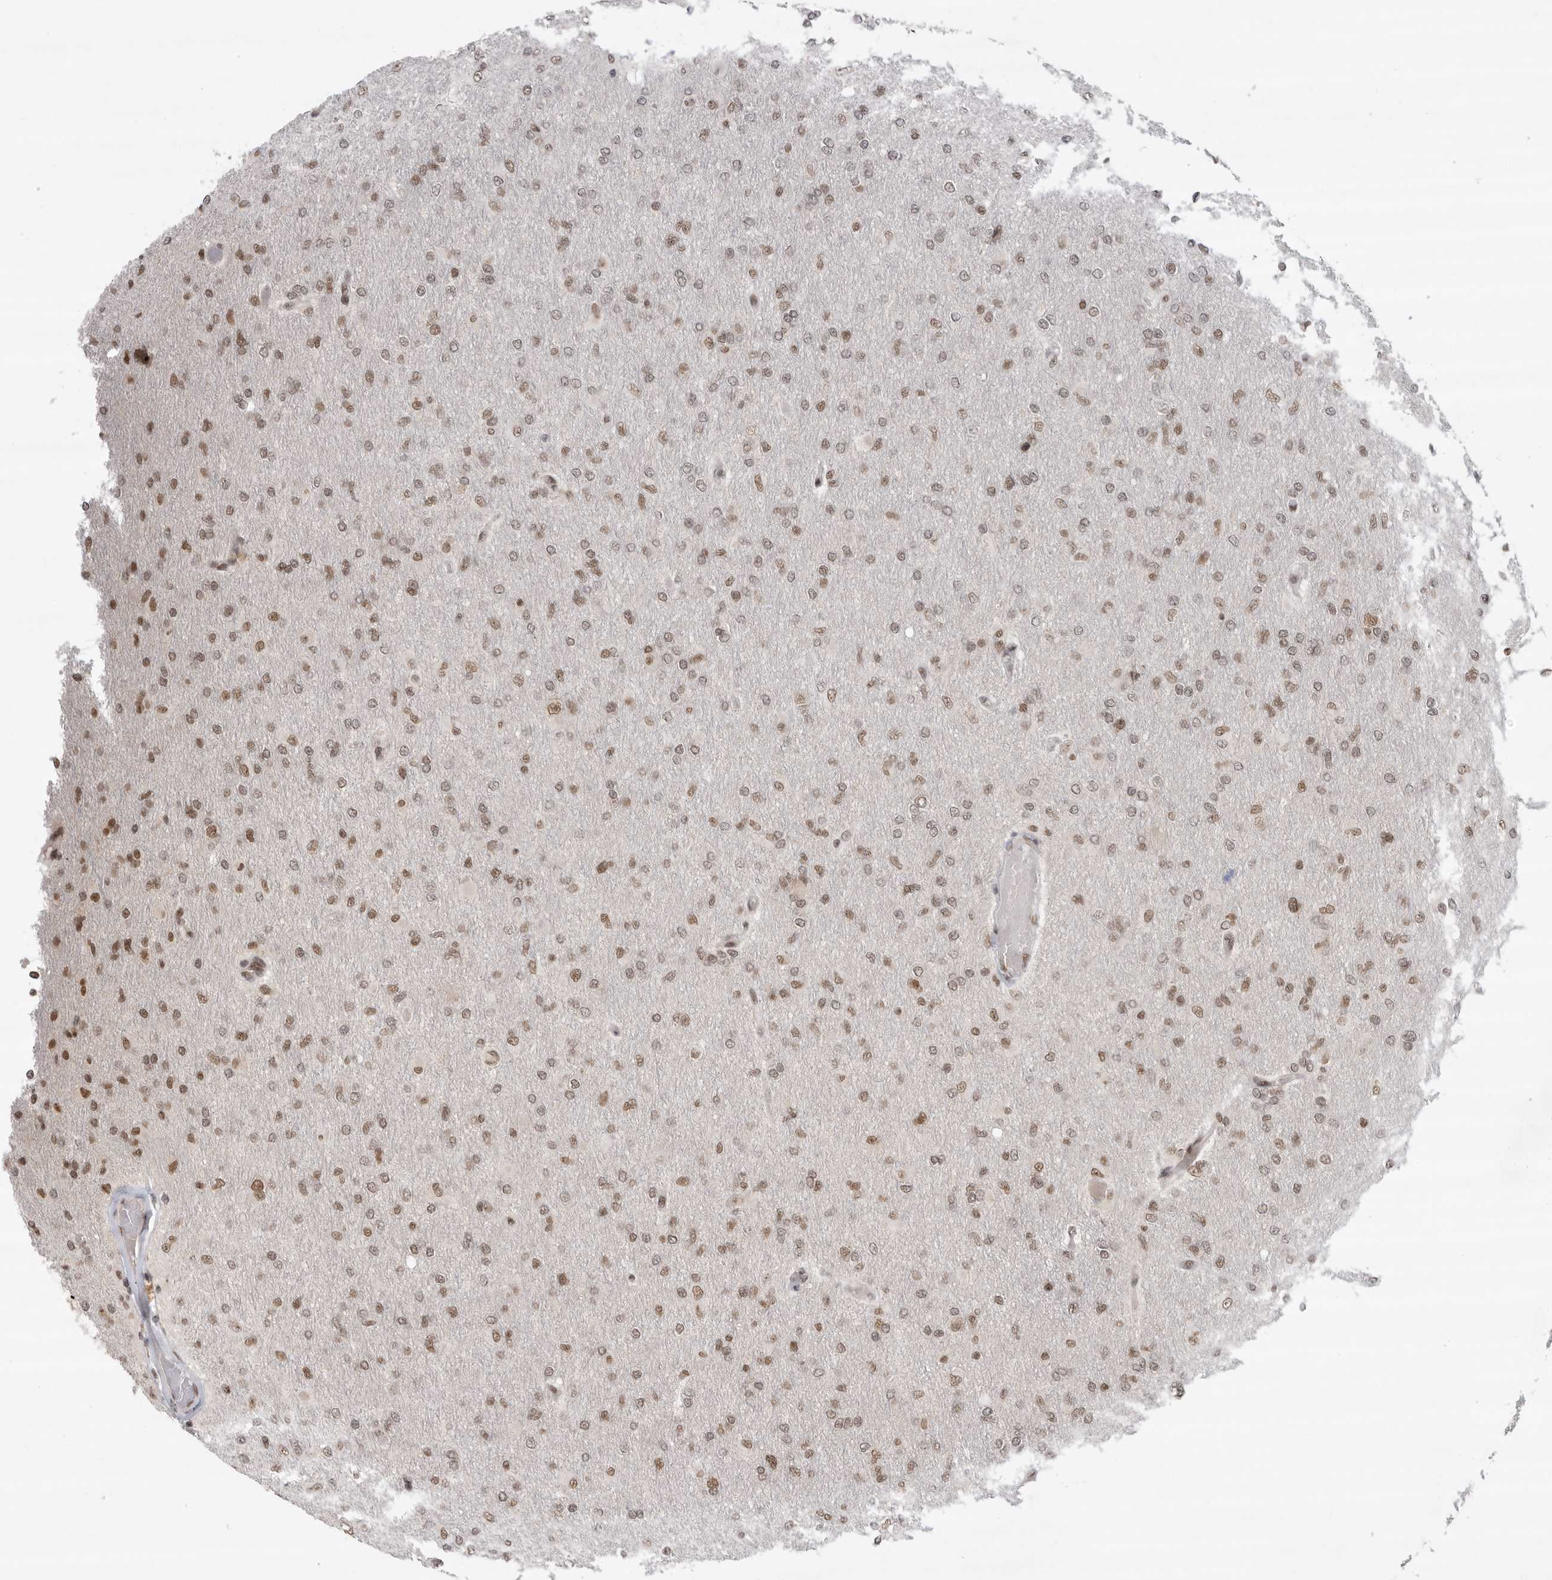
{"staining": {"intensity": "moderate", "quantity": ">75%", "location": "nuclear"}, "tissue": "glioma", "cell_type": "Tumor cells", "image_type": "cancer", "snomed": [{"axis": "morphology", "description": "Glioma, malignant, High grade"}, {"axis": "topography", "description": "Cerebral cortex"}], "caption": "Immunohistochemical staining of glioma displays medium levels of moderate nuclear protein expression in approximately >75% of tumor cells.", "gene": "ZNF830", "patient": {"sex": "female", "age": 36}}